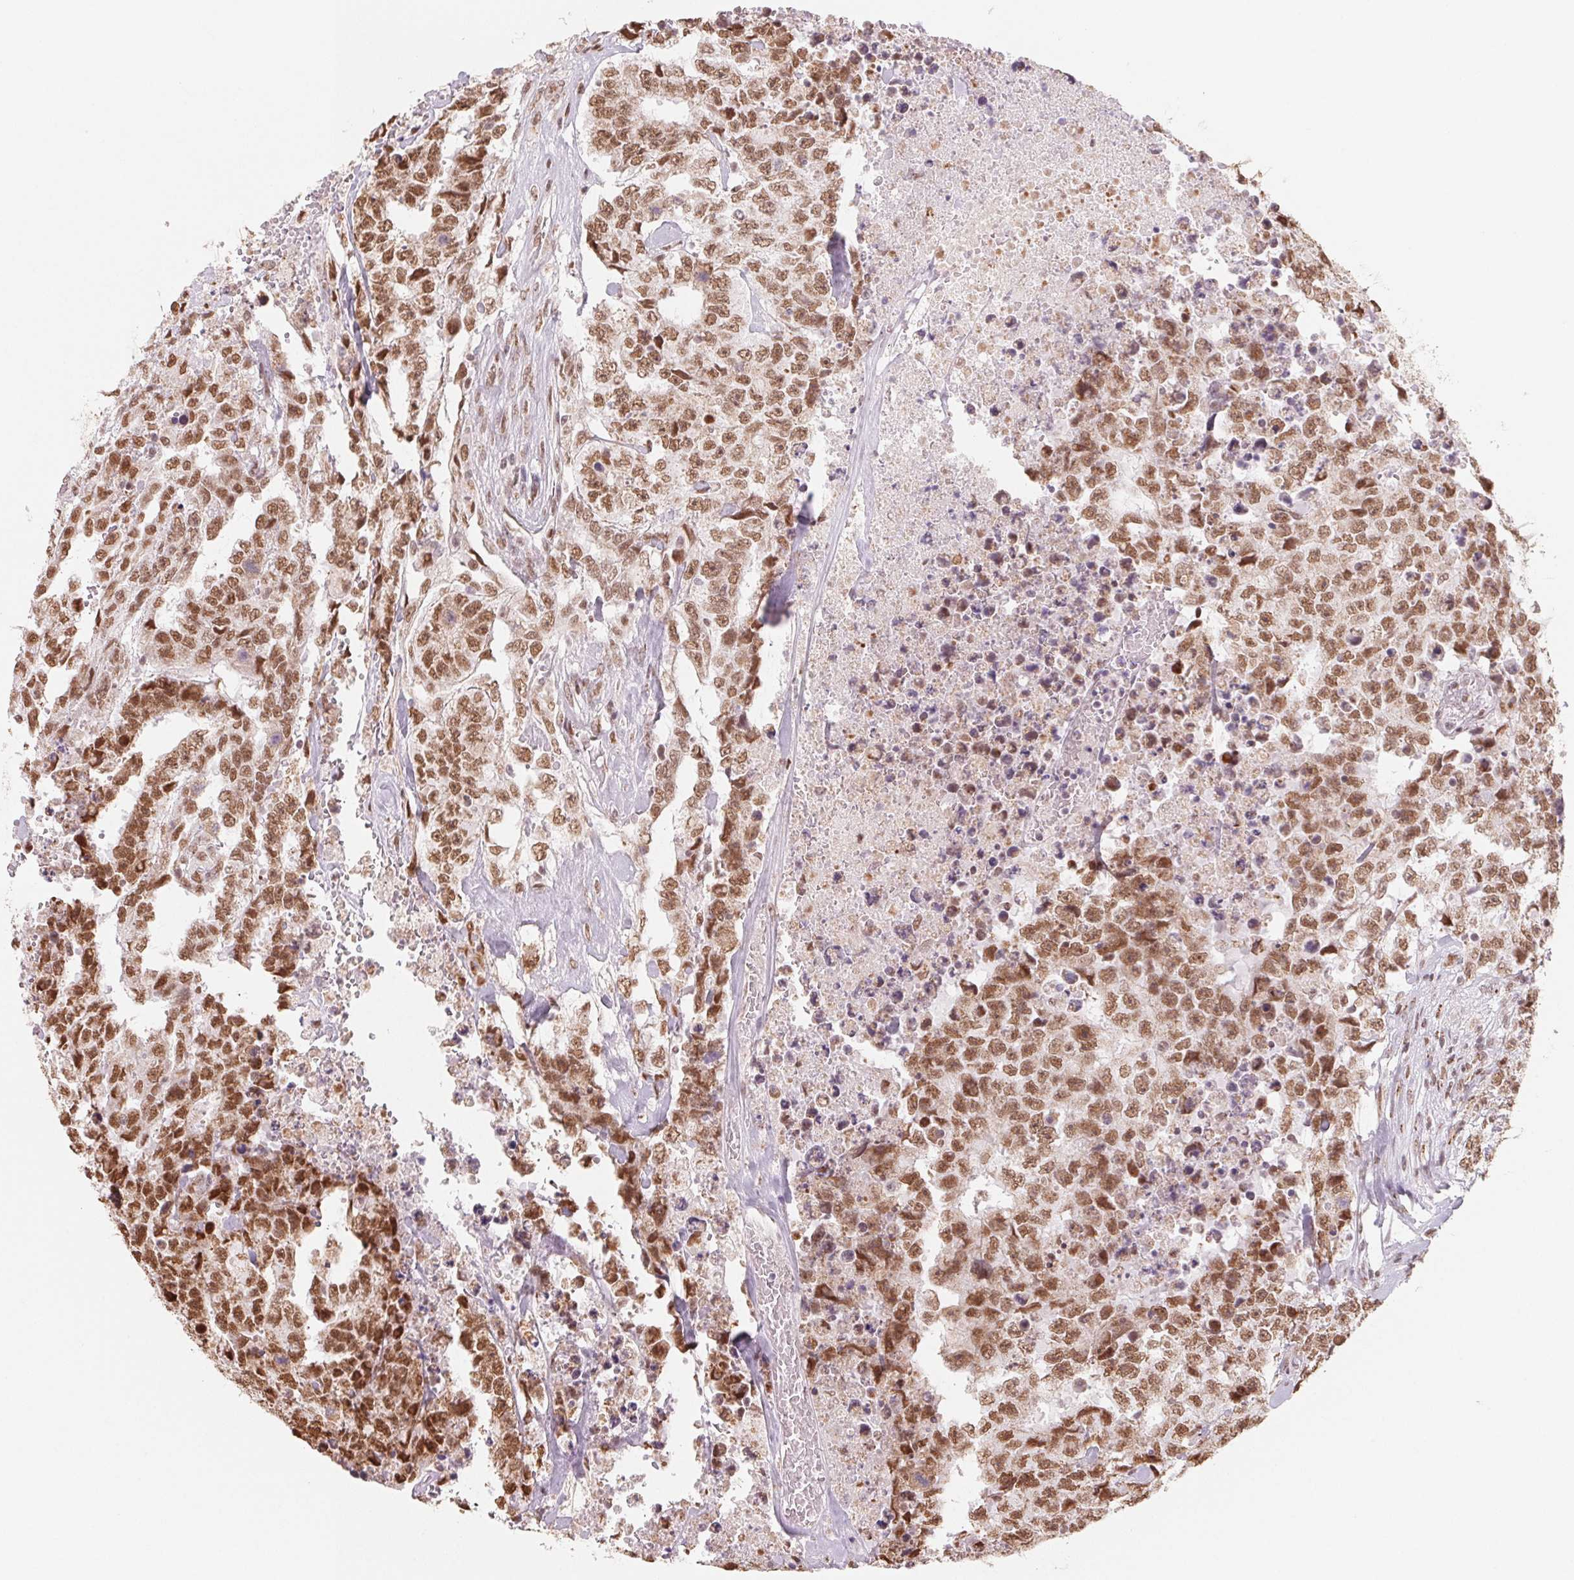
{"staining": {"intensity": "moderate", "quantity": ">75%", "location": "cytoplasmic/membranous,nuclear"}, "tissue": "testis cancer", "cell_type": "Tumor cells", "image_type": "cancer", "snomed": [{"axis": "morphology", "description": "Carcinoma, Embryonal, NOS"}, {"axis": "topography", "description": "Testis"}], "caption": "Immunohistochemical staining of testis cancer demonstrates medium levels of moderate cytoplasmic/membranous and nuclear protein positivity in approximately >75% of tumor cells. (Brightfield microscopy of DAB IHC at high magnification).", "gene": "TOPORS", "patient": {"sex": "male", "age": 24}}